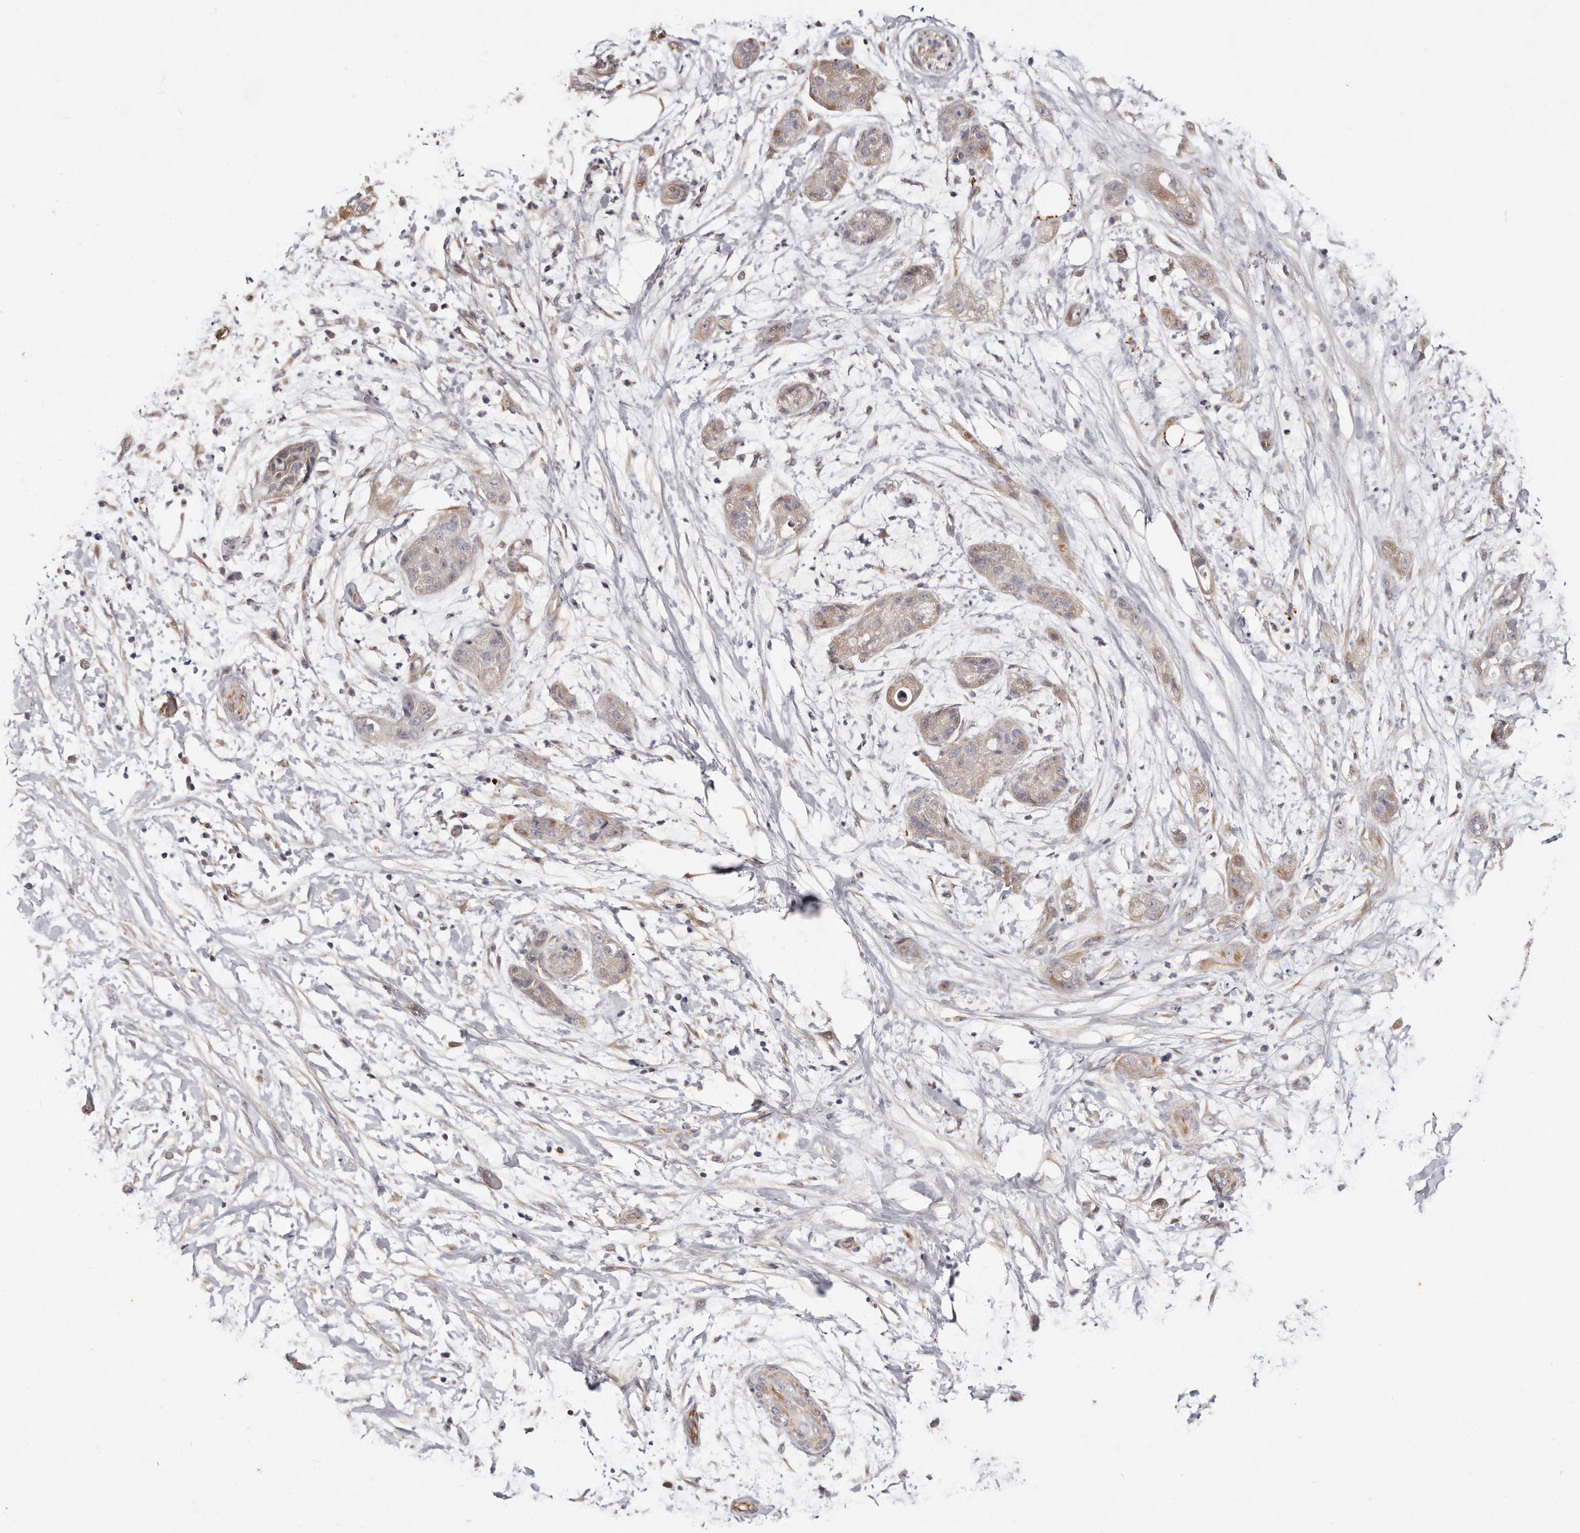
{"staining": {"intensity": "weak", "quantity": "<25%", "location": "cytoplasmic/membranous"}, "tissue": "pancreatic cancer", "cell_type": "Tumor cells", "image_type": "cancer", "snomed": [{"axis": "morphology", "description": "Adenocarcinoma, NOS"}, {"axis": "topography", "description": "Pancreas"}], "caption": "IHC of pancreatic adenocarcinoma reveals no staining in tumor cells.", "gene": "THBS3", "patient": {"sex": "female", "age": 78}}